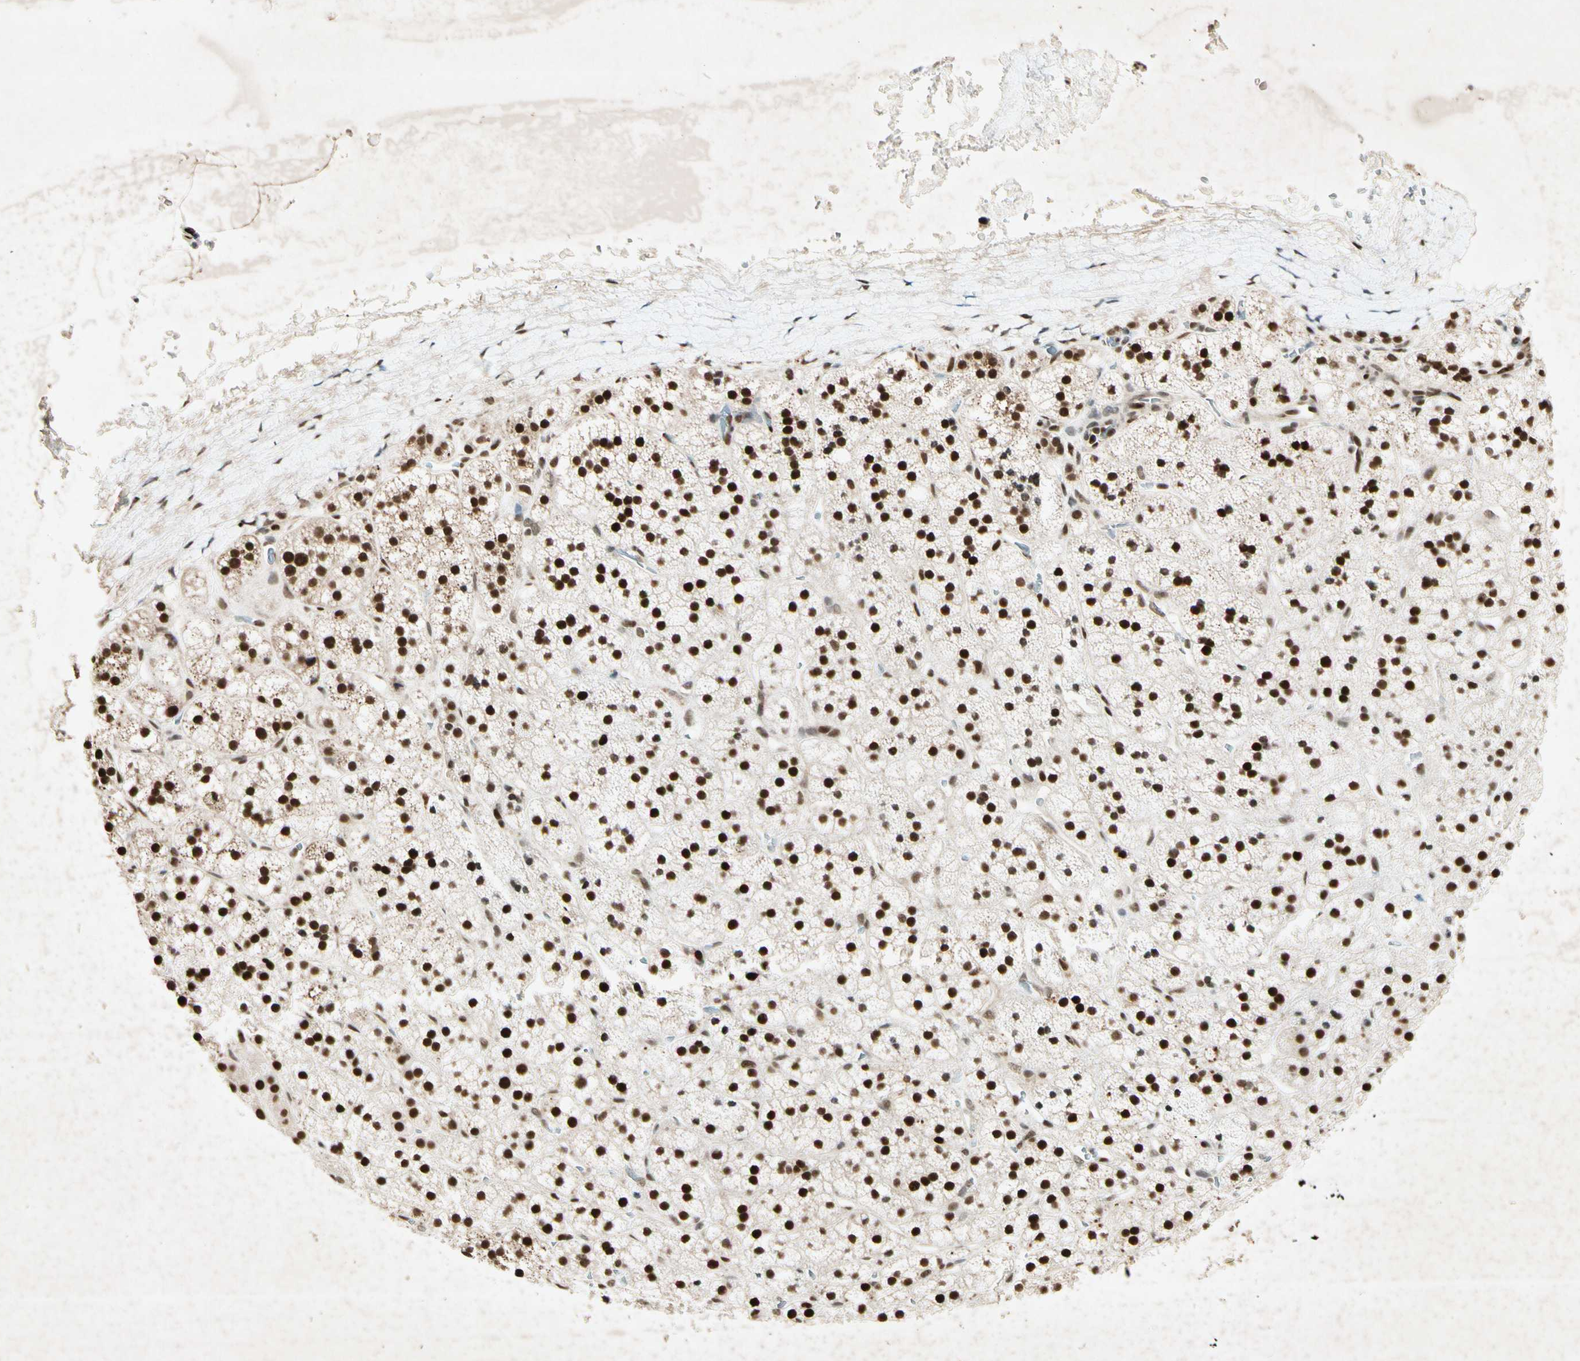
{"staining": {"intensity": "strong", "quantity": ">75%", "location": "nuclear"}, "tissue": "adrenal gland", "cell_type": "Glandular cells", "image_type": "normal", "snomed": [{"axis": "morphology", "description": "Normal tissue, NOS"}, {"axis": "topography", "description": "Adrenal gland"}], "caption": "Immunohistochemical staining of normal adrenal gland shows >75% levels of strong nuclear protein positivity in about >75% of glandular cells. (DAB = brown stain, brightfield microscopy at high magnification).", "gene": "RNF43", "patient": {"sex": "male", "age": 56}}